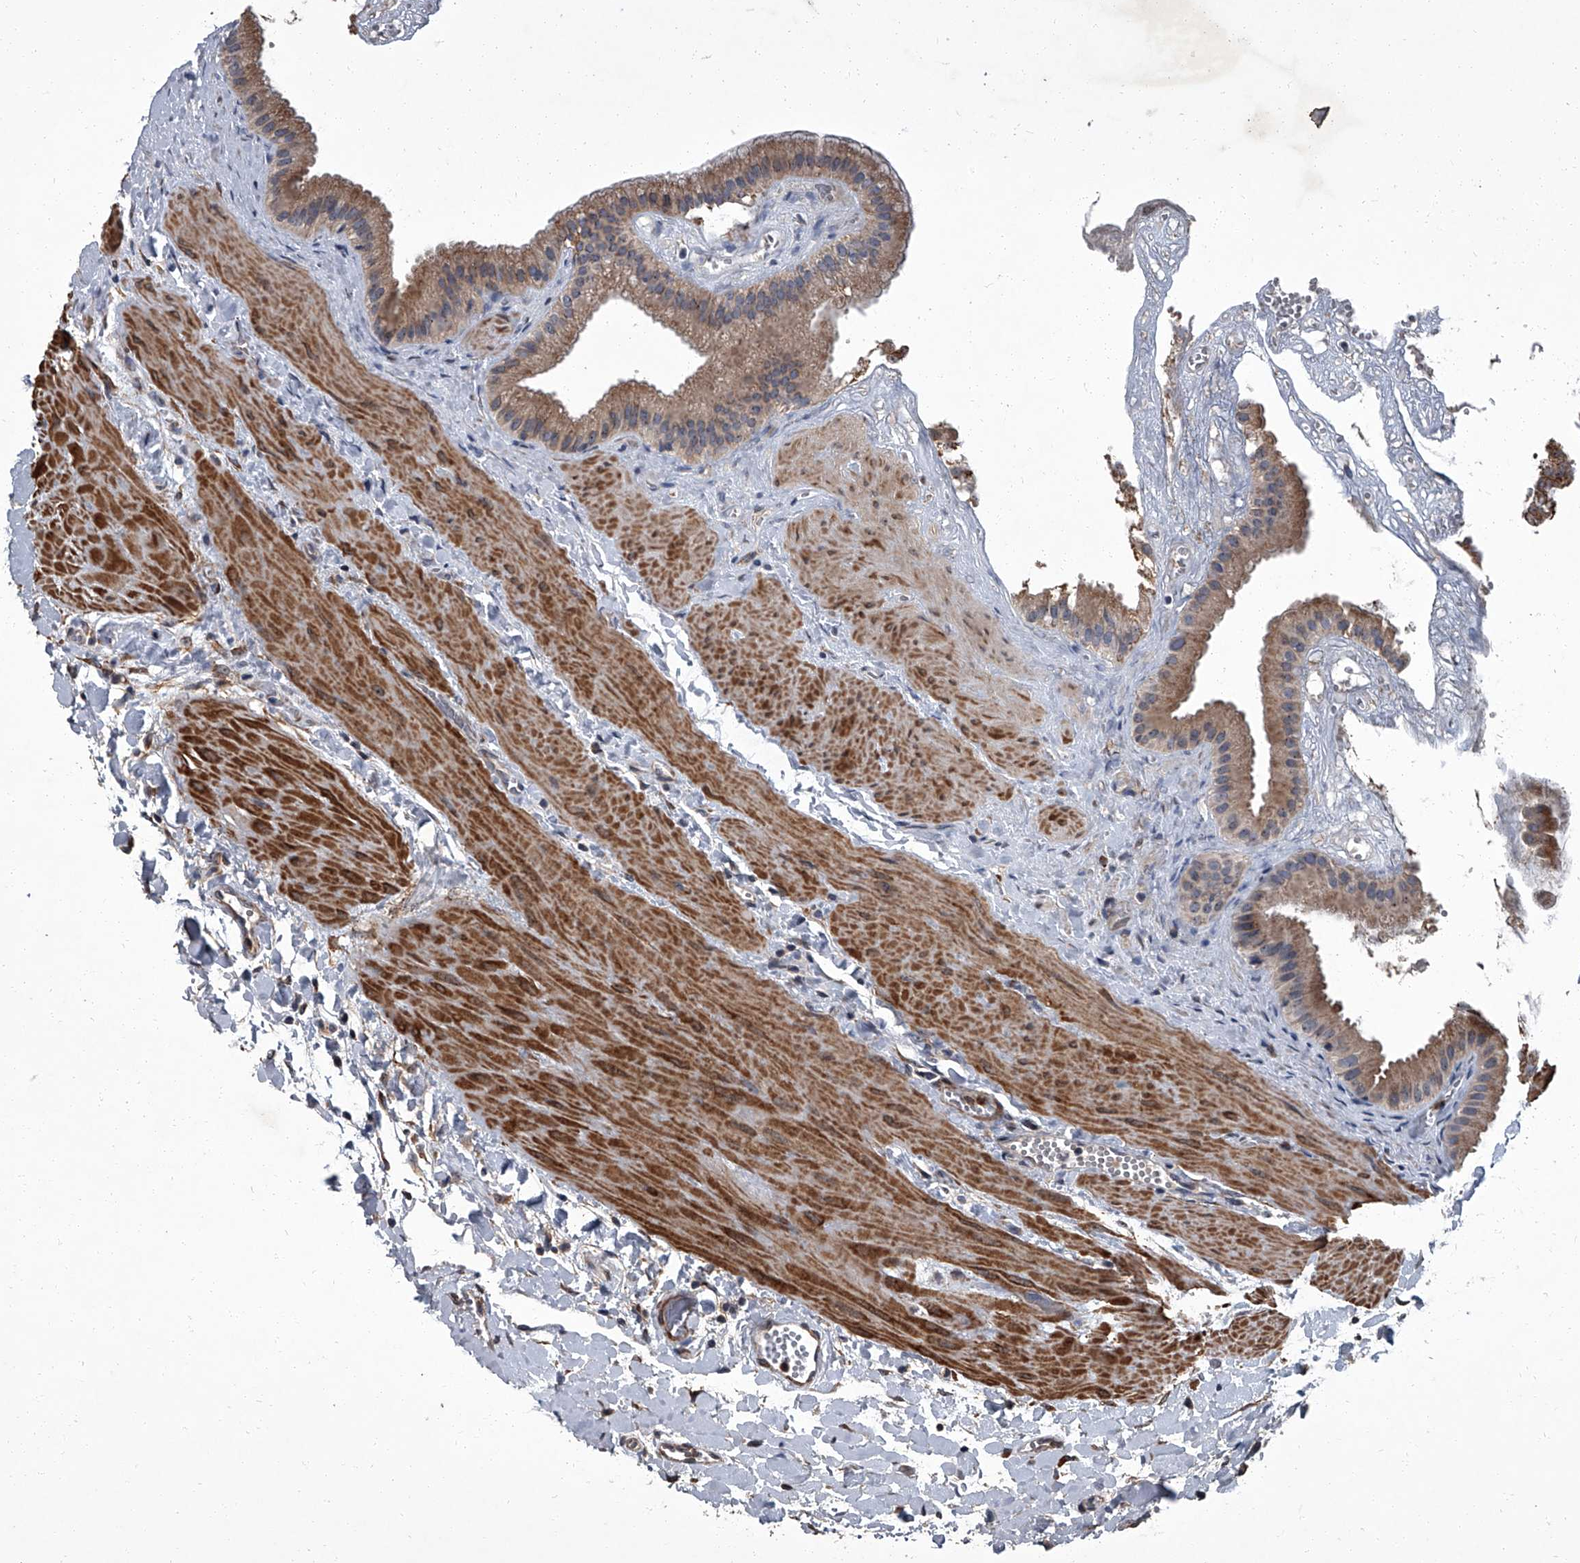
{"staining": {"intensity": "moderate", "quantity": ">75%", "location": "cytoplasmic/membranous"}, "tissue": "gallbladder", "cell_type": "Glandular cells", "image_type": "normal", "snomed": [{"axis": "morphology", "description": "Normal tissue, NOS"}, {"axis": "topography", "description": "Gallbladder"}], "caption": "Immunohistochemistry (IHC) (DAB (3,3'-diaminobenzidine)) staining of unremarkable gallbladder displays moderate cytoplasmic/membranous protein expression in about >75% of glandular cells. Immunohistochemistry stains the protein in brown and the nuclei are stained blue.", "gene": "SIRT4", "patient": {"sex": "male", "age": 55}}